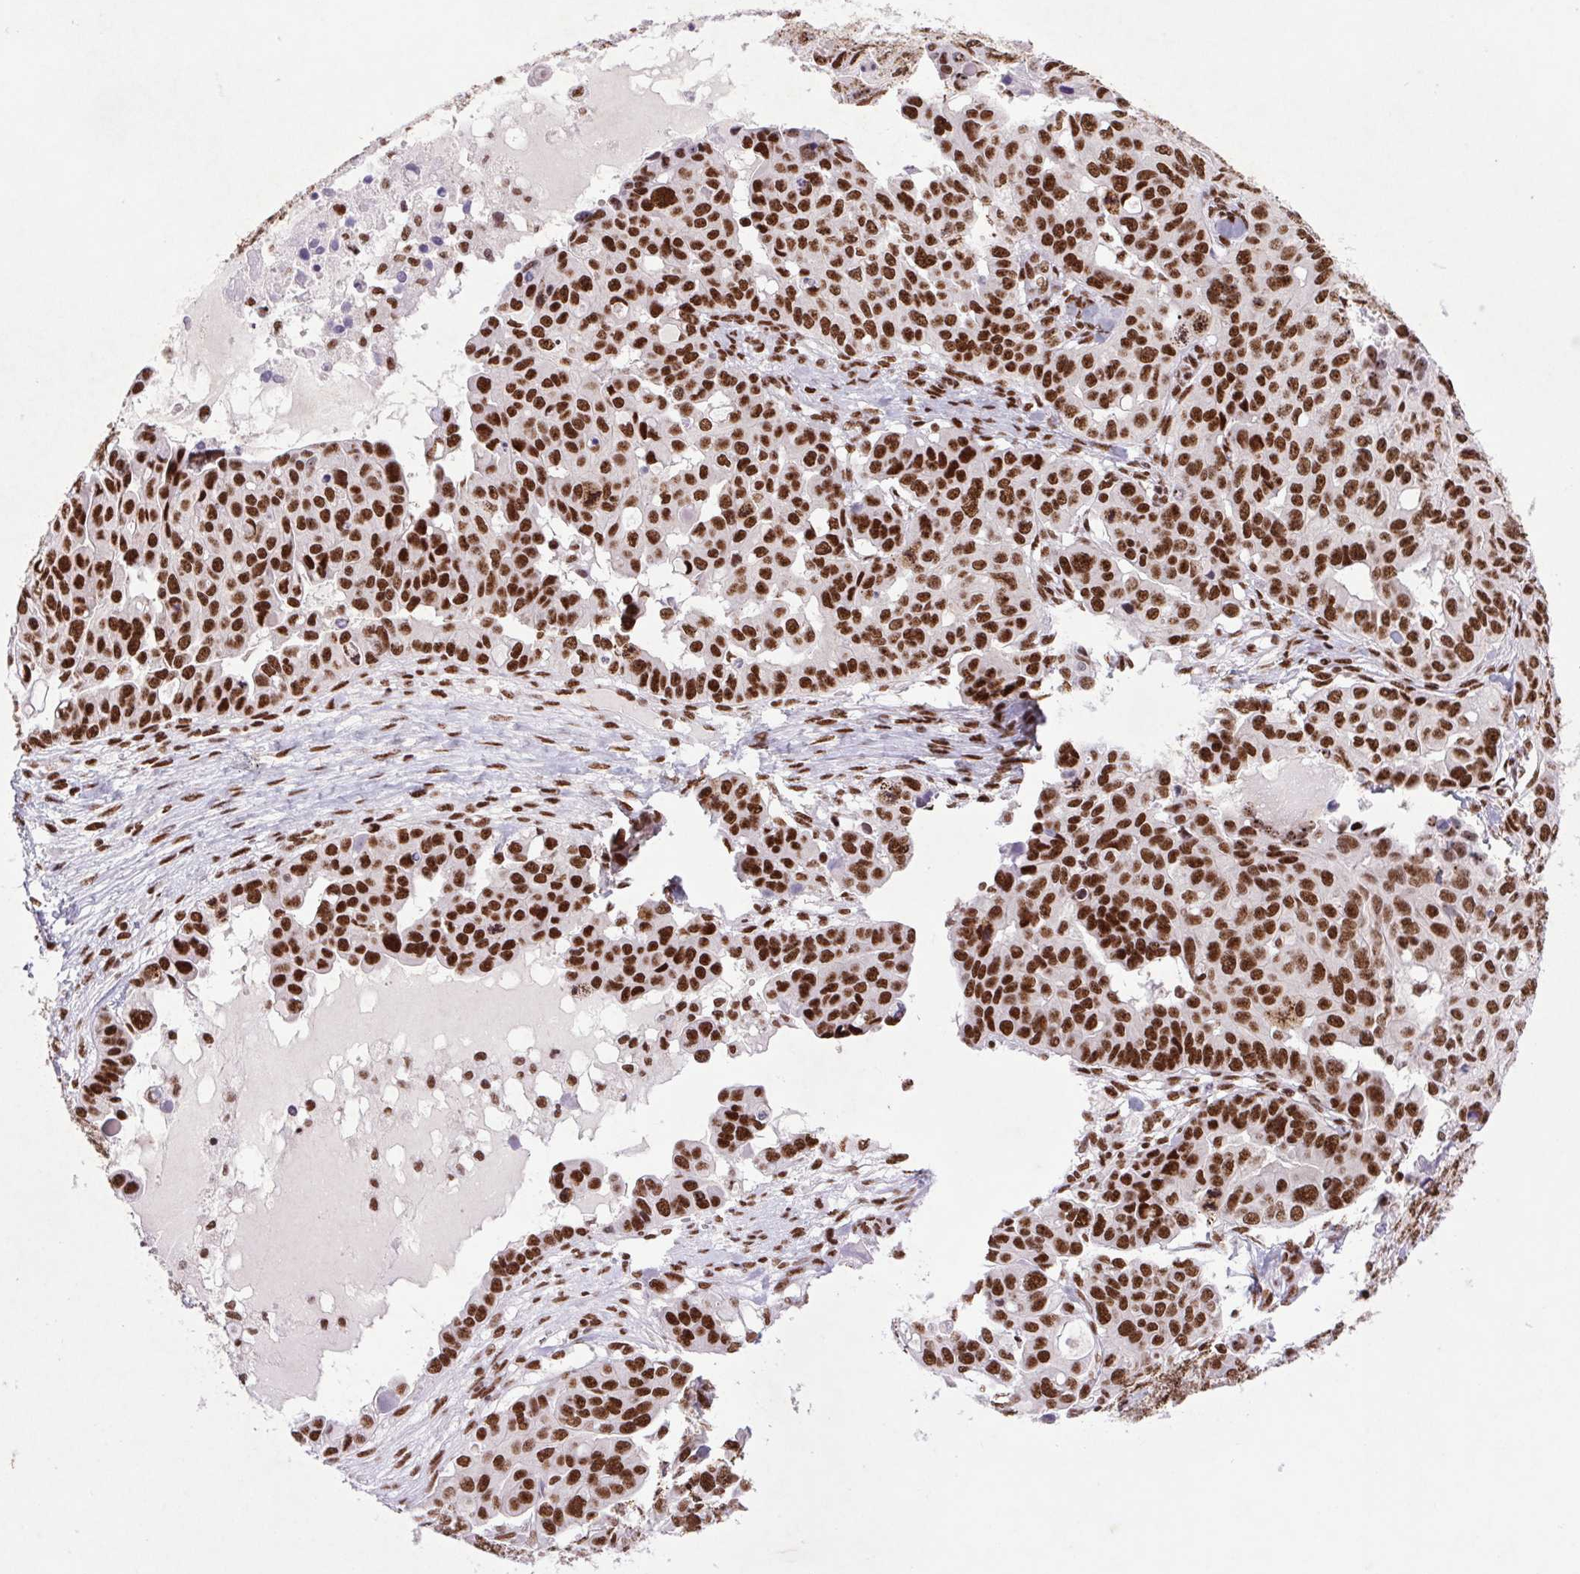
{"staining": {"intensity": "strong", "quantity": ">75%", "location": "nuclear"}, "tissue": "ovarian cancer", "cell_type": "Tumor cells", "image_type": "cancer", "snomed": [{"axis": "morphology", "description": "Carcinoma, endometroid"}, {"axis": "topography", "description": "Ovary"}], "caption": "Immunohistochemical staining of human ovarian cancer exhibits high levels of strong nuclear protein staining in approximately >75% of tumor cells.", "gene": "LDLRAD4", "patient": {"sex": "female", "age": 78}}